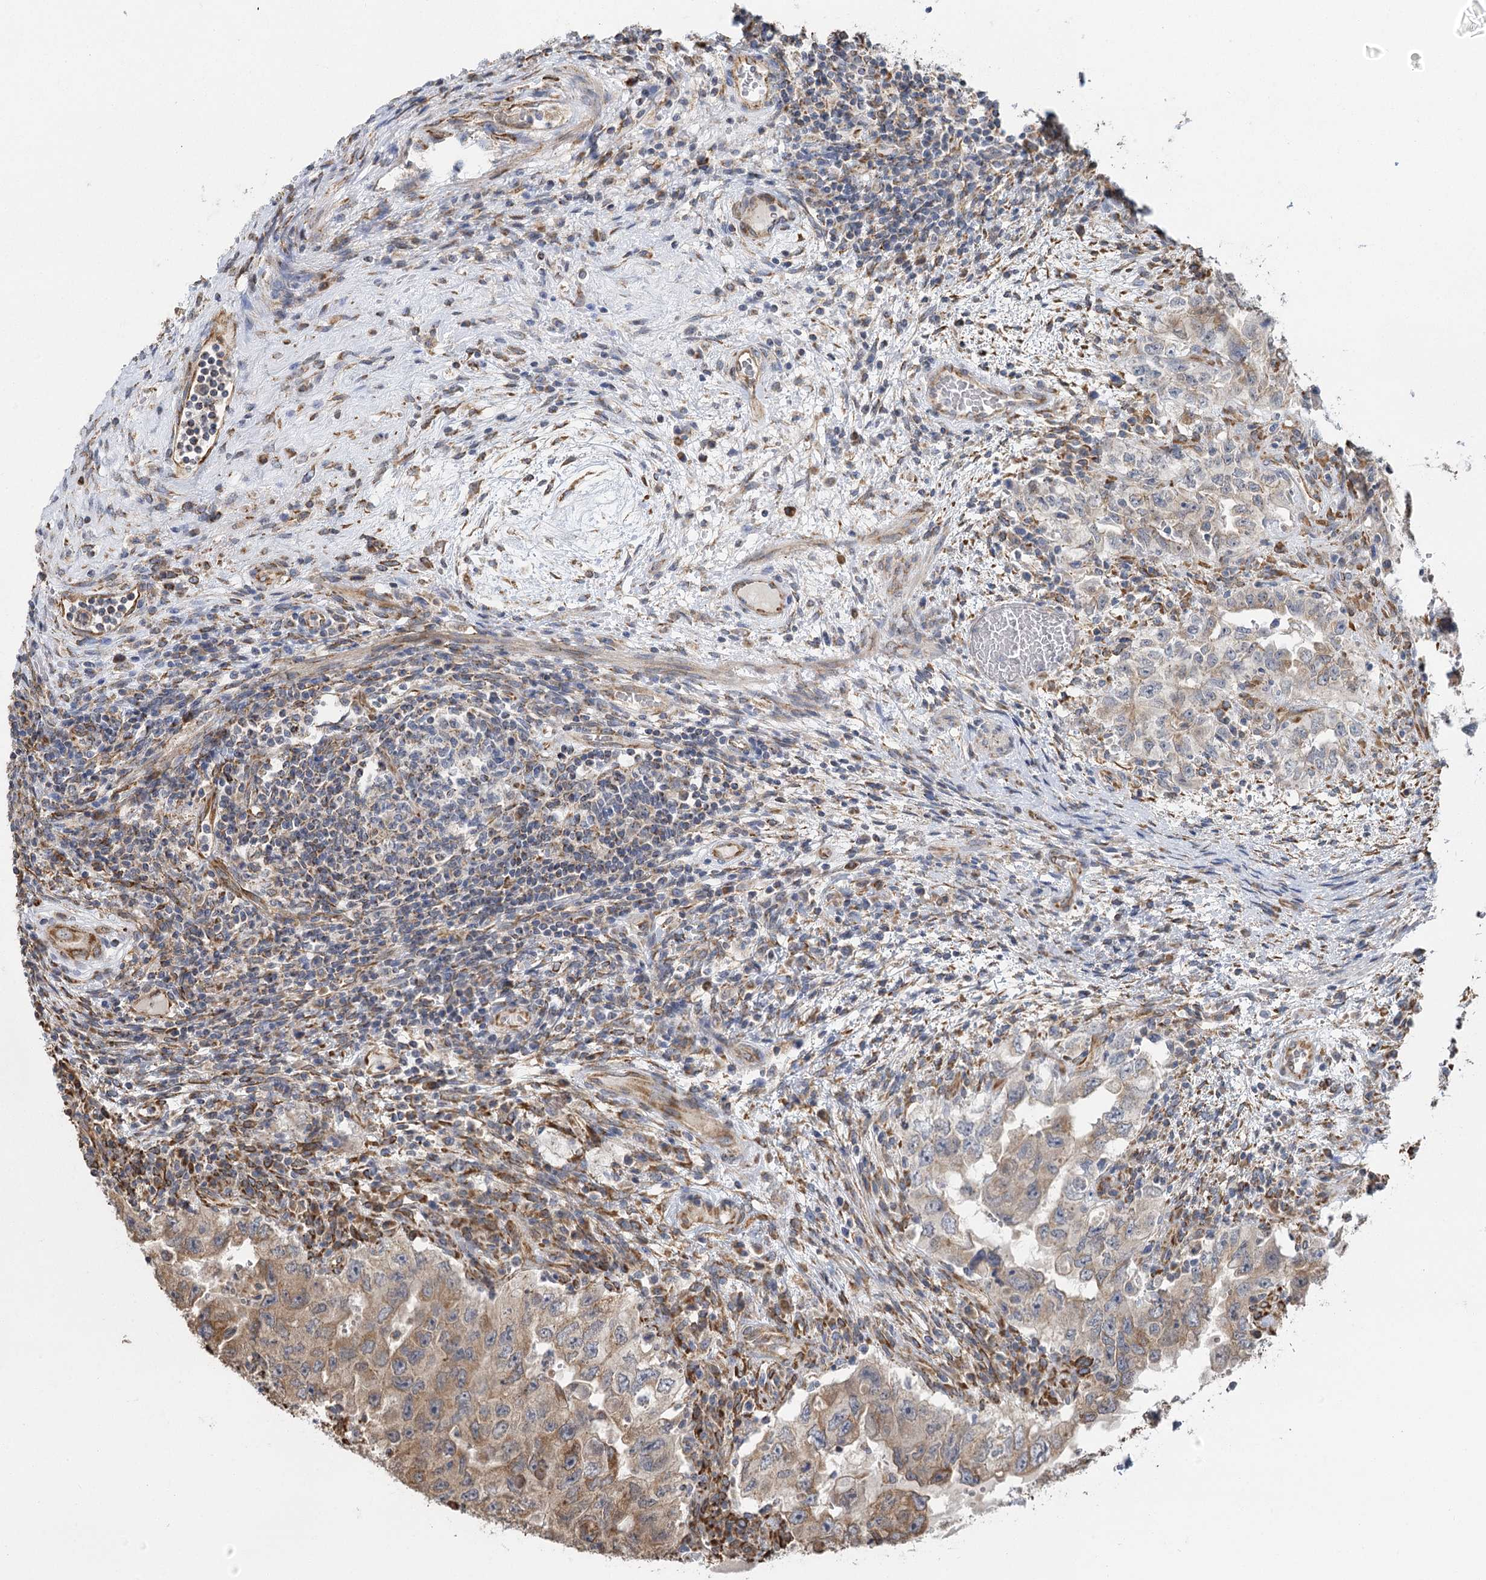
{"staining": {"intensity": "moderate", "quantity": "<25%", "location": "cytoplasmic/membranous"}, "tissue": "testis cancer", "cell_type": "Tumor cells", "image_type": "cancer", "snomed": [{"axis": "morphology", "description": "Carcinoma, Embryonal, NOS"}, {"axis": "topography", "description": "Testis"}], "caption": "Moderate cytoplasmic/membranous protein staining is identified in about <25% of tumor cells in testis cancer (embryonal carcinoma).", "gene": "IL11RA", "patient": {"sex": "male", "age": 26}}